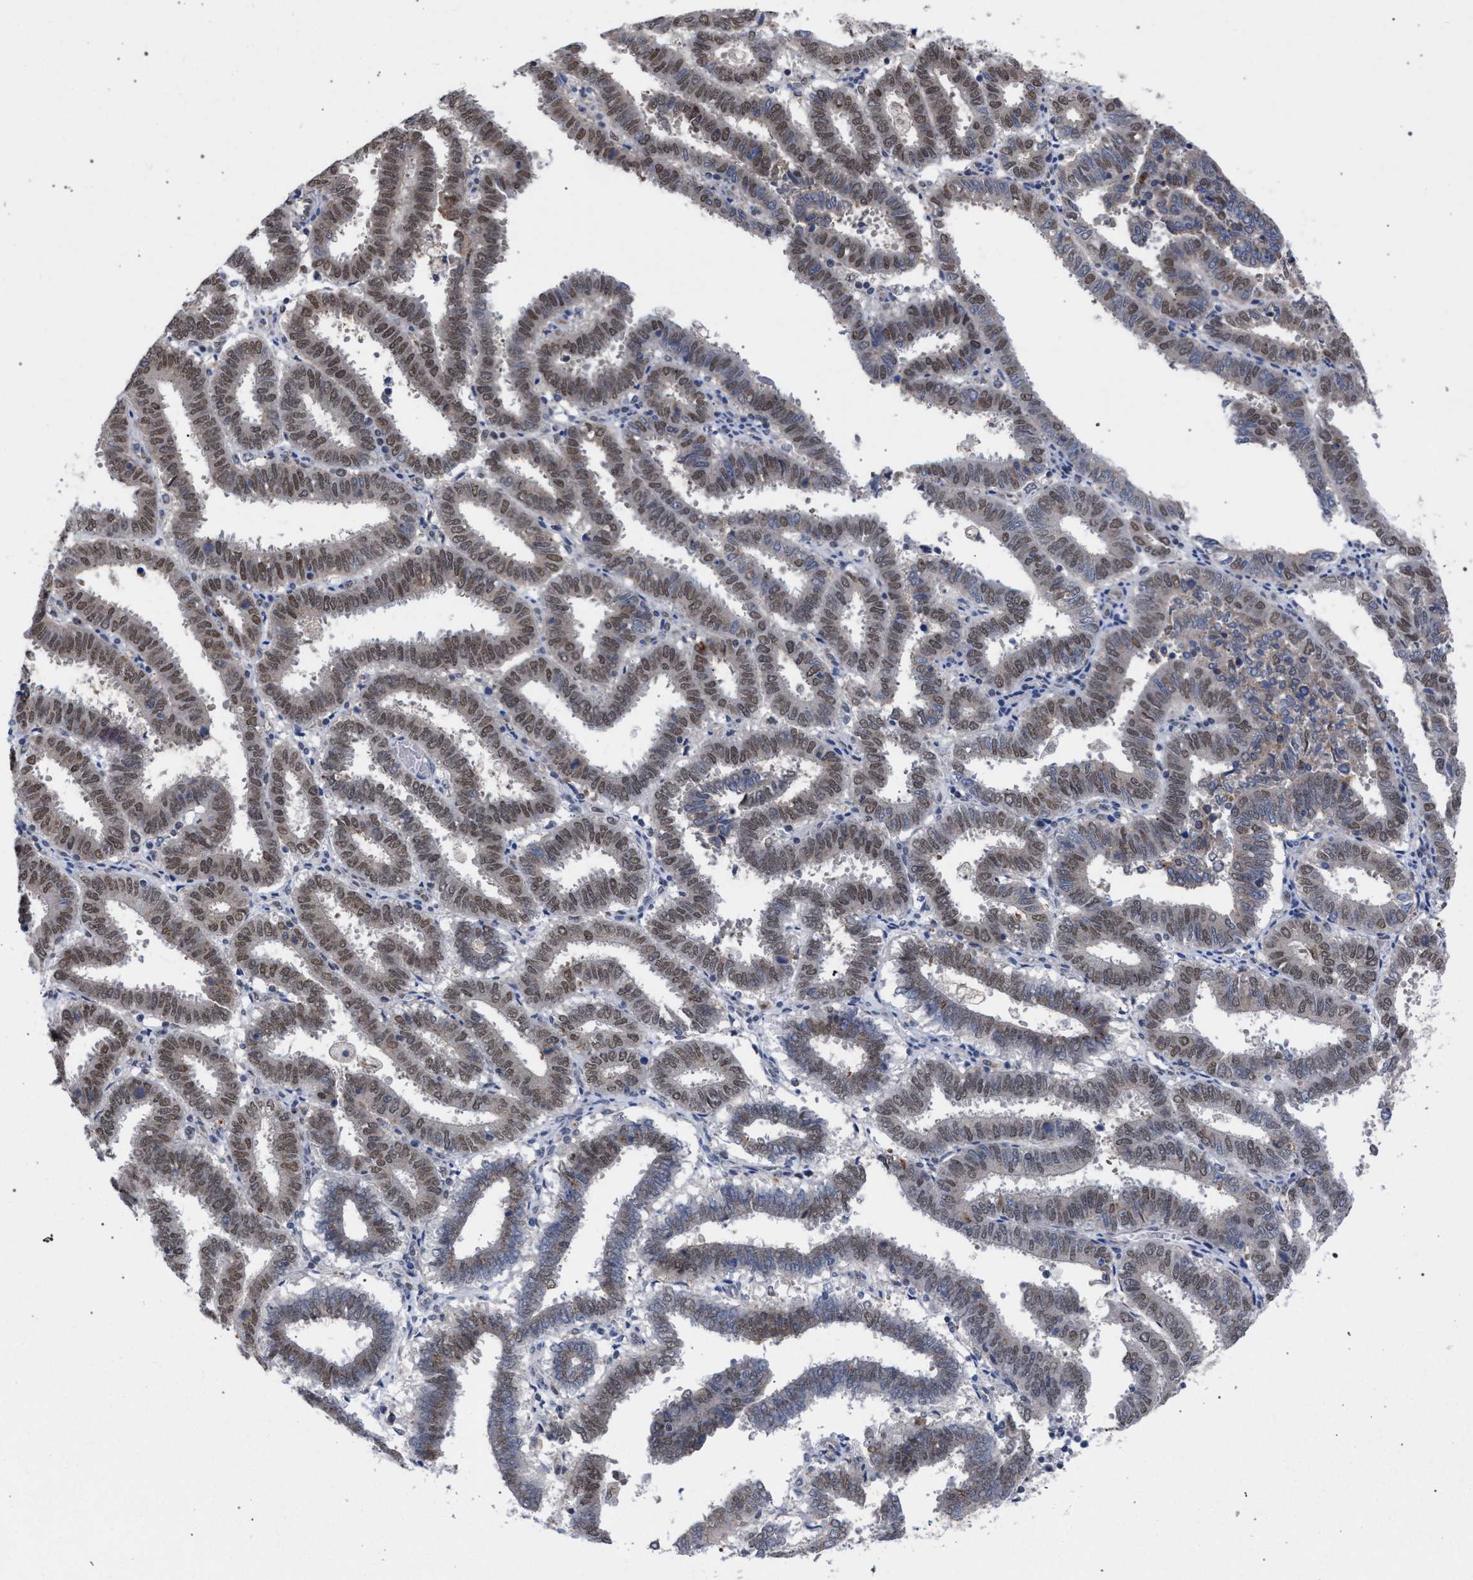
{"staining": {"intensity": "strong", "quantity": "25%-75%", "location": "cytoplasmic/membranous,nuclear"}, "tissue": "endometrial cancer", "cell_type": "Tumor cells", "image_type": "cancer", "snomed": [{"axis": "morphology", "description": "Adenocarcinoma, NOS"}, {"axis": "topography", "description": "Uterus"}], "caption": "Protein expression analysis of human endometrial cancer reveals strong cytoplasmic/membranous and nuclear staining in approximately 25%-75% of tumor cells.", "gene": "GOLGA2", "patient": {"sex": "female", "age": 83}}